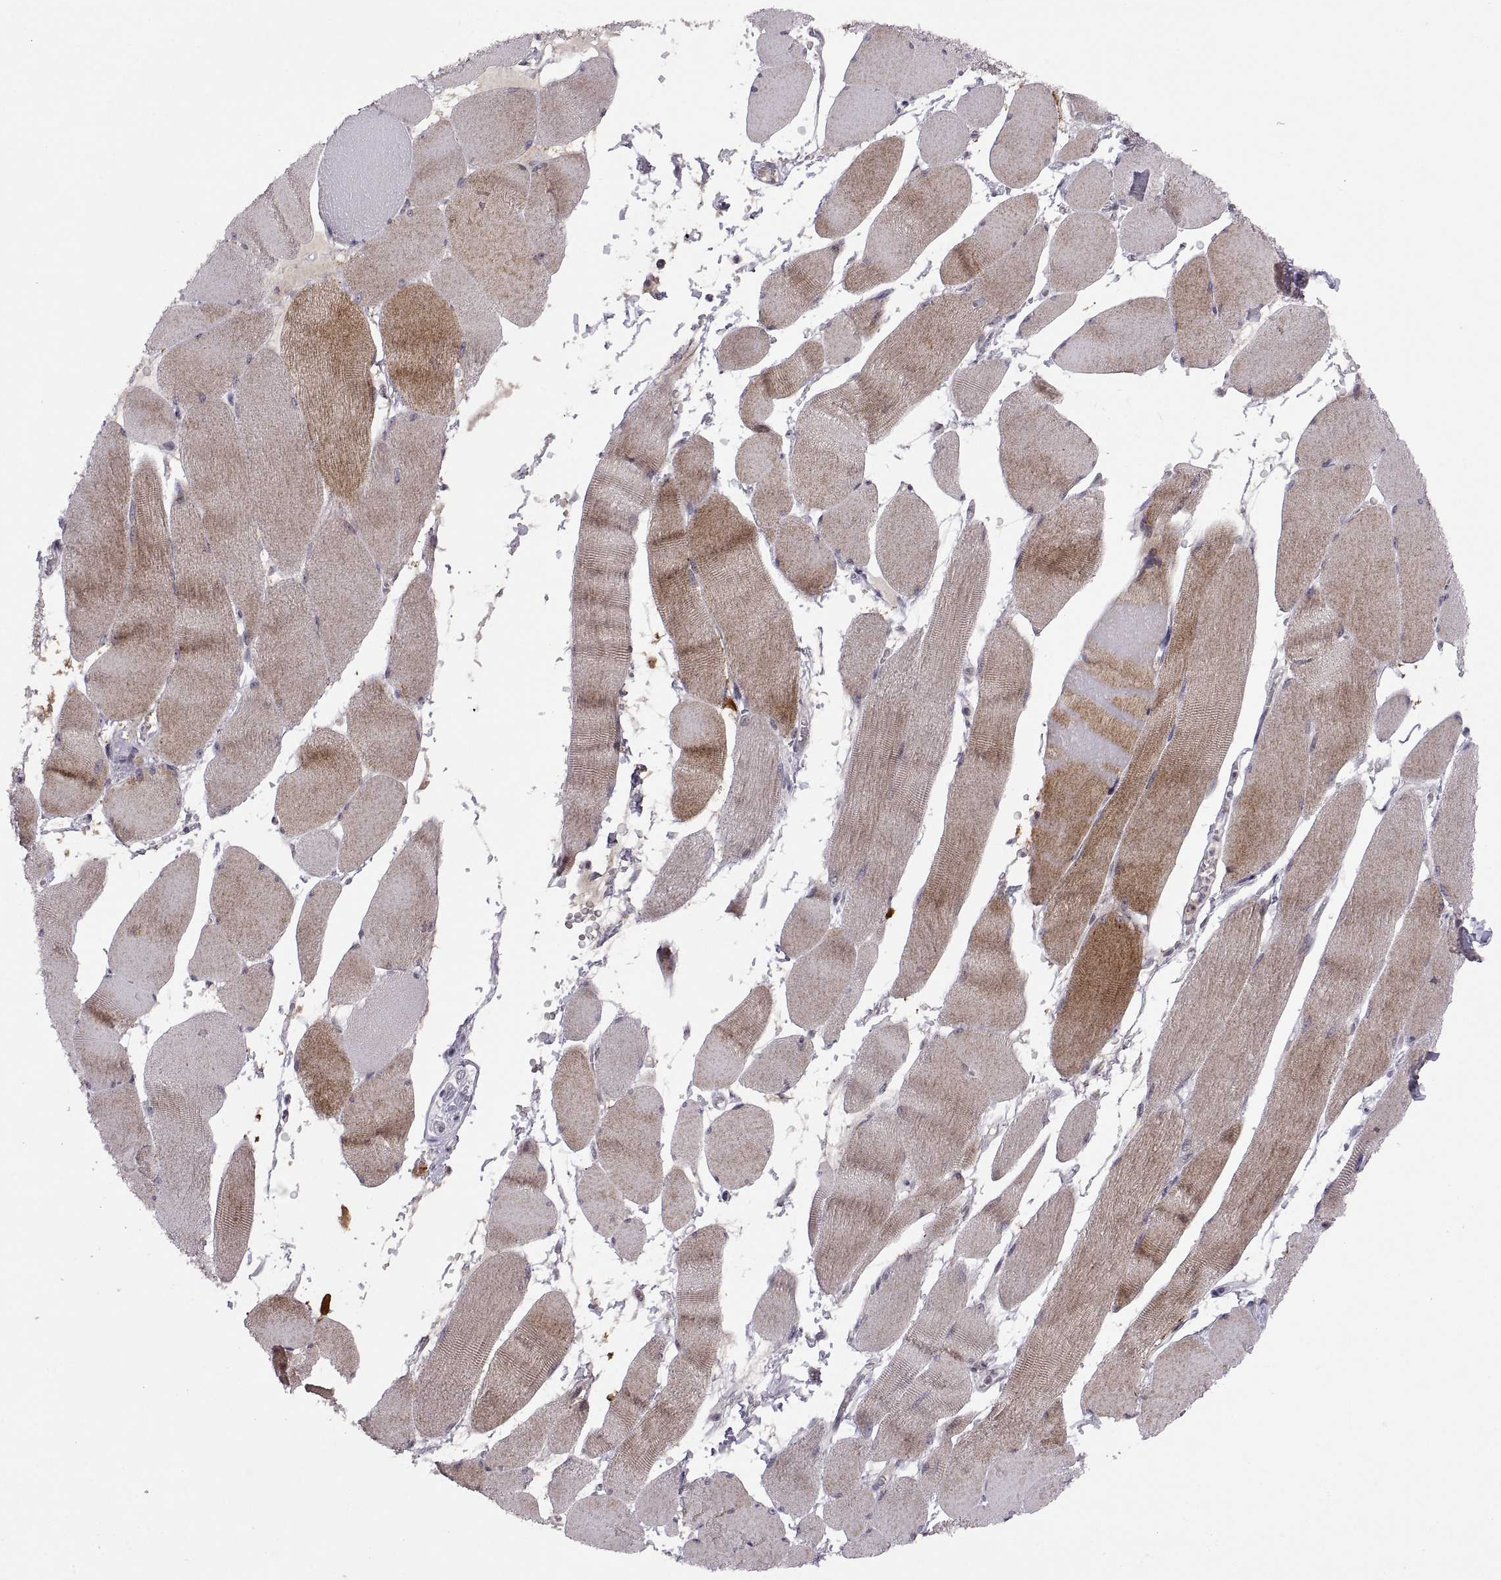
{"staining": {"intensity": "moderate", "quantity": "25%-75%", "location": "cytoplasmic/membranous"}, "tissue": "skeletal muscle", "cell_type": "Myocytes", "image_type": "normal", "snomed": [{"axis": "morphology", "description": "Normal tissue, NOS"}, {"axis": "topography", "description": "Skeletal muscle"}], "caption": "Benign skeletal muscle was stained to show a protein in brown. There is medium levels of moderate cytoplasmic/membranous expression in about 25%-75% of myocytes. The staining was performed using DAB (3,3'-diaminobenzidine) to visualize the protein expression in brown, while the nuclei were stained in blue with hematoxylin (Magnification: 20x).", "gene": "NEK2", "patient": {"sex": "male", "age": 56}}